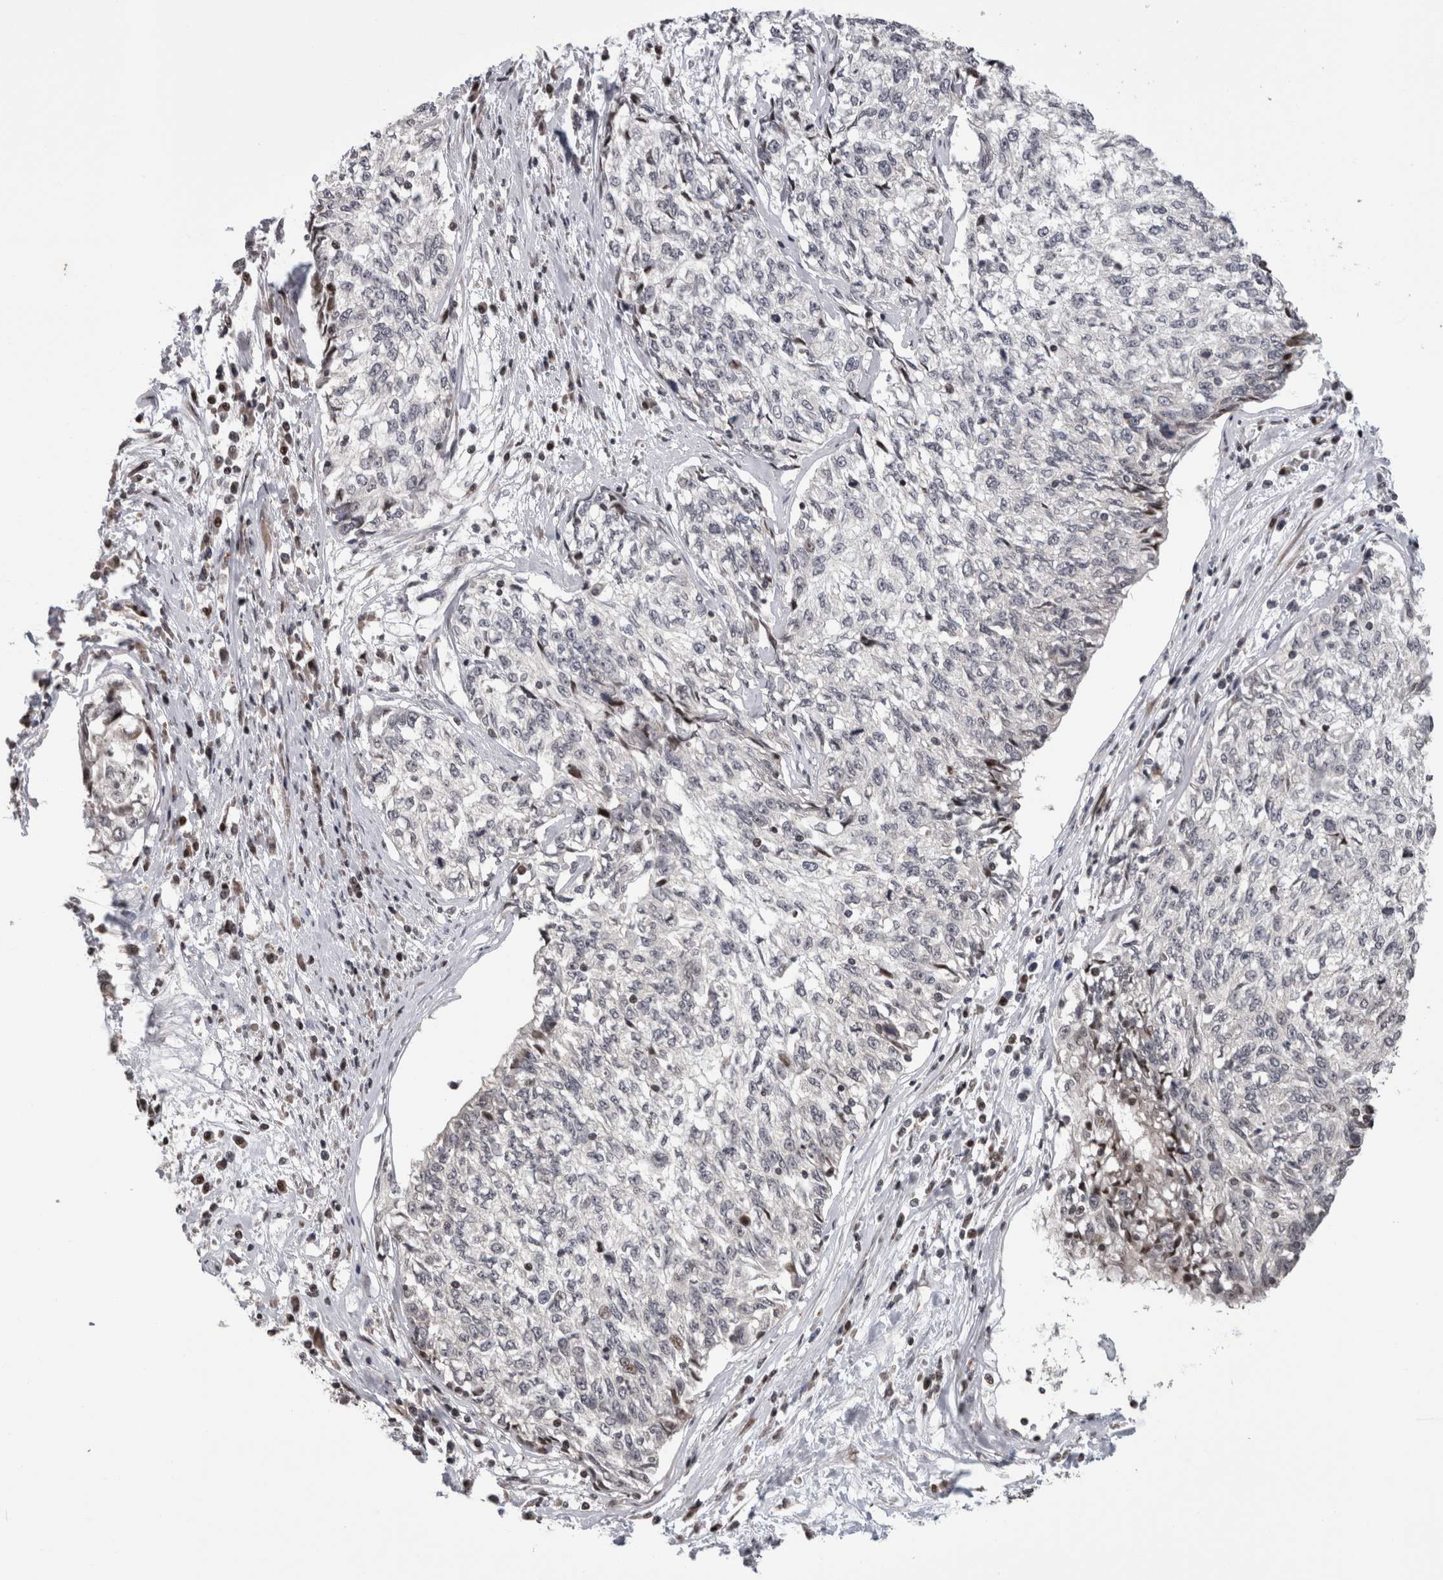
{"staining": {"intensity": "negative", "quantity": "none", "location": "none"}, "tissue": "cervical cancer", "cell_type": "Tumor cells", "image_type": "cancer", "snomed": [{"axis": "morphology", "description": "Squamous cell carcinoma, NOS"}, {"axis": "topography", "description": "Cervix"}], "caption": "This micrograph is of cervical cancer stained with immunohistochemistry (IHC) to label a protein in brown with the nuclei are counter-stained blue. There is no positivity in tumor cells. Brightfield microscopy of immunohistochemistry (IHC) stained with DAB (3,3'-diaminobenzidine) (brown) and hematoxylin (blue), captured at high magnification.", "gene": "ZBTB11", "patient": {"sex": "female", "age": 57}}